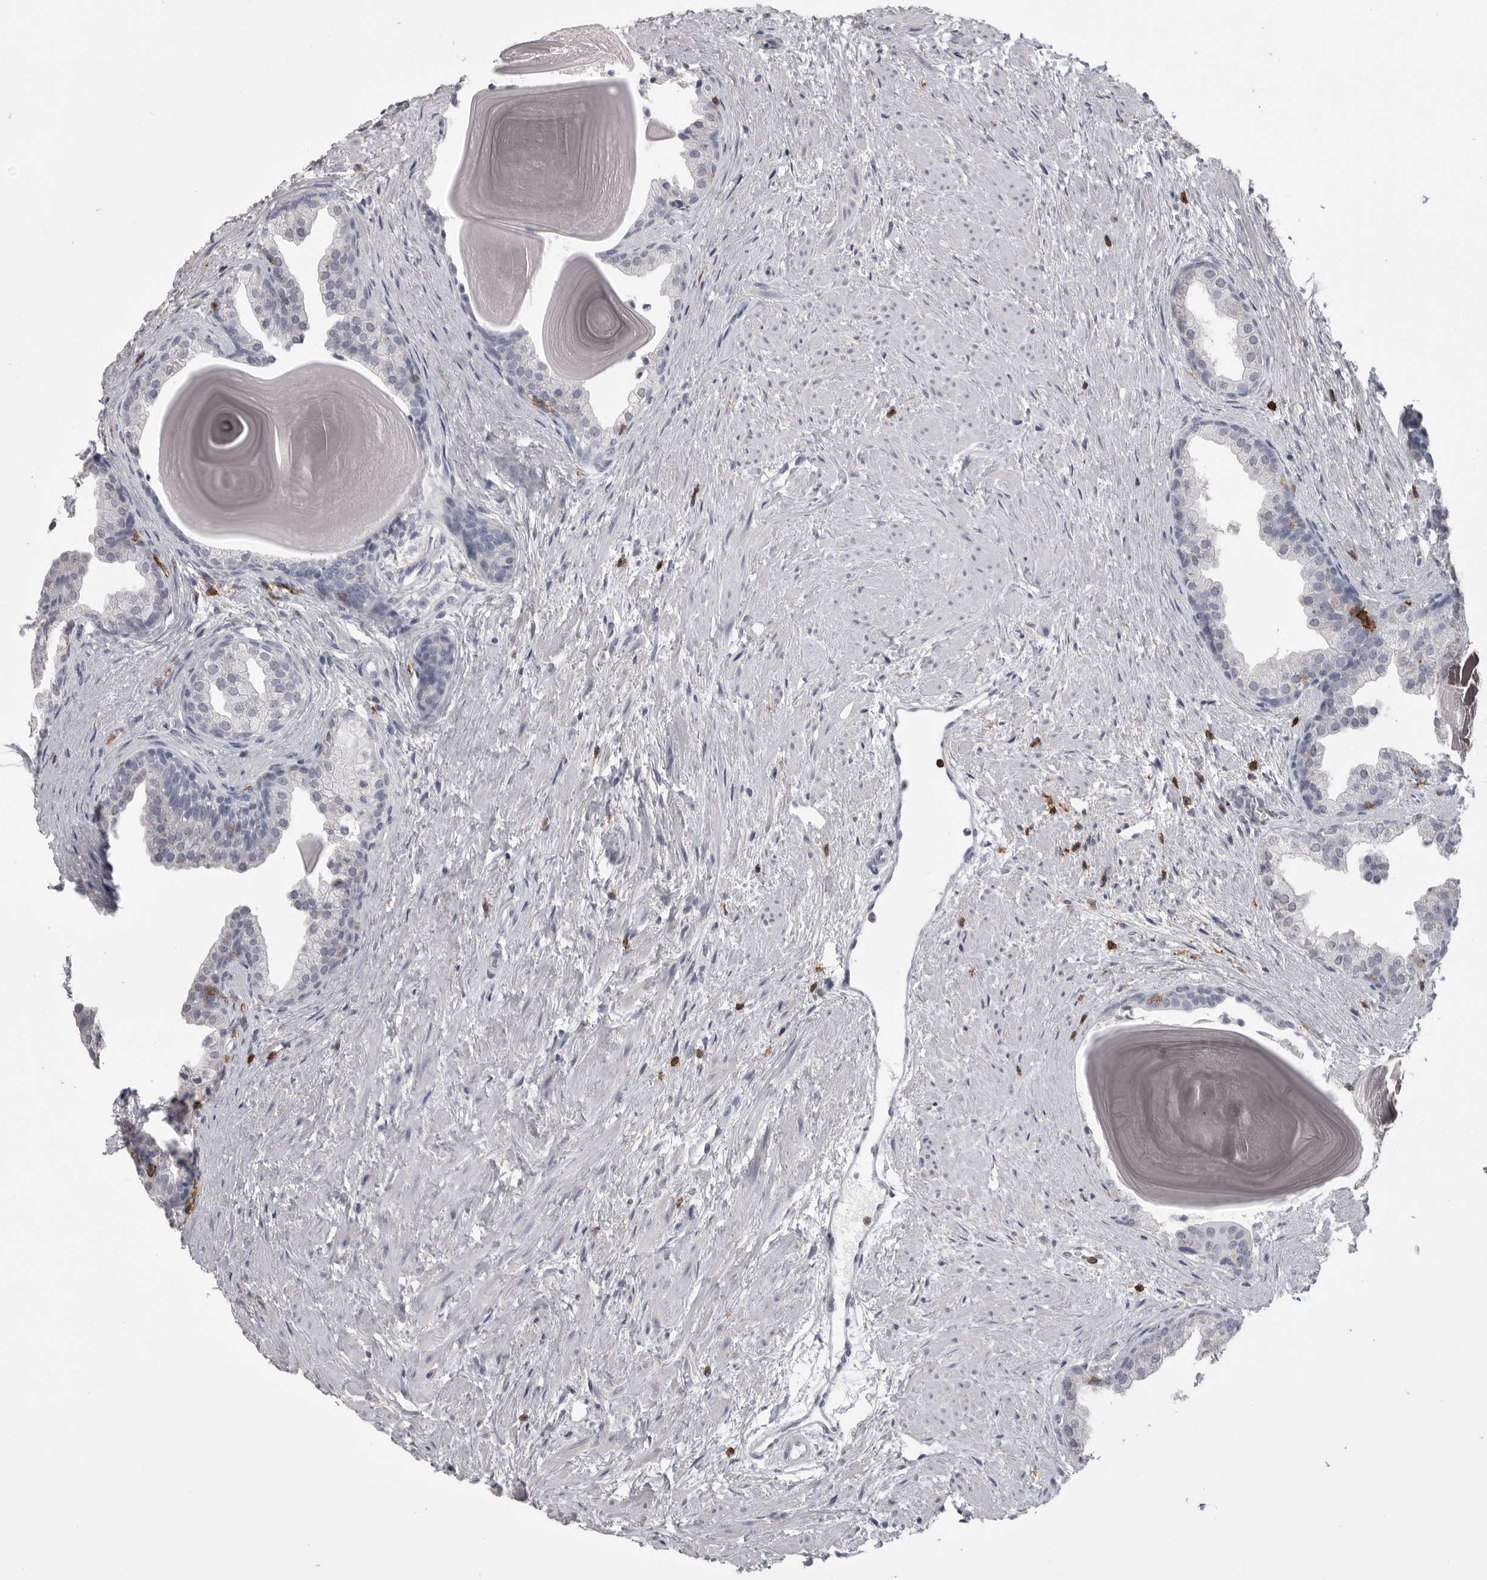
{"staining": {"intensity": "negative", "quantity": "none", "location": "none"}, "tissue": "prostate", "cell_type": "Glandular cells", "image_type": "normal", "snomed": [{"axis": "morphology", "description": "Normal tissue, NOS"}, {"axis": "topography", "description": "Prostate"}], "caption": "High power microscopy histopathology image of an immunohistochemistry (IHC) photomicrograph of unremarkable prostate, revealing no significant staining in glandular cells.", "gene": "ITGAL", "patient": {"sex": "male", "age": 48}}